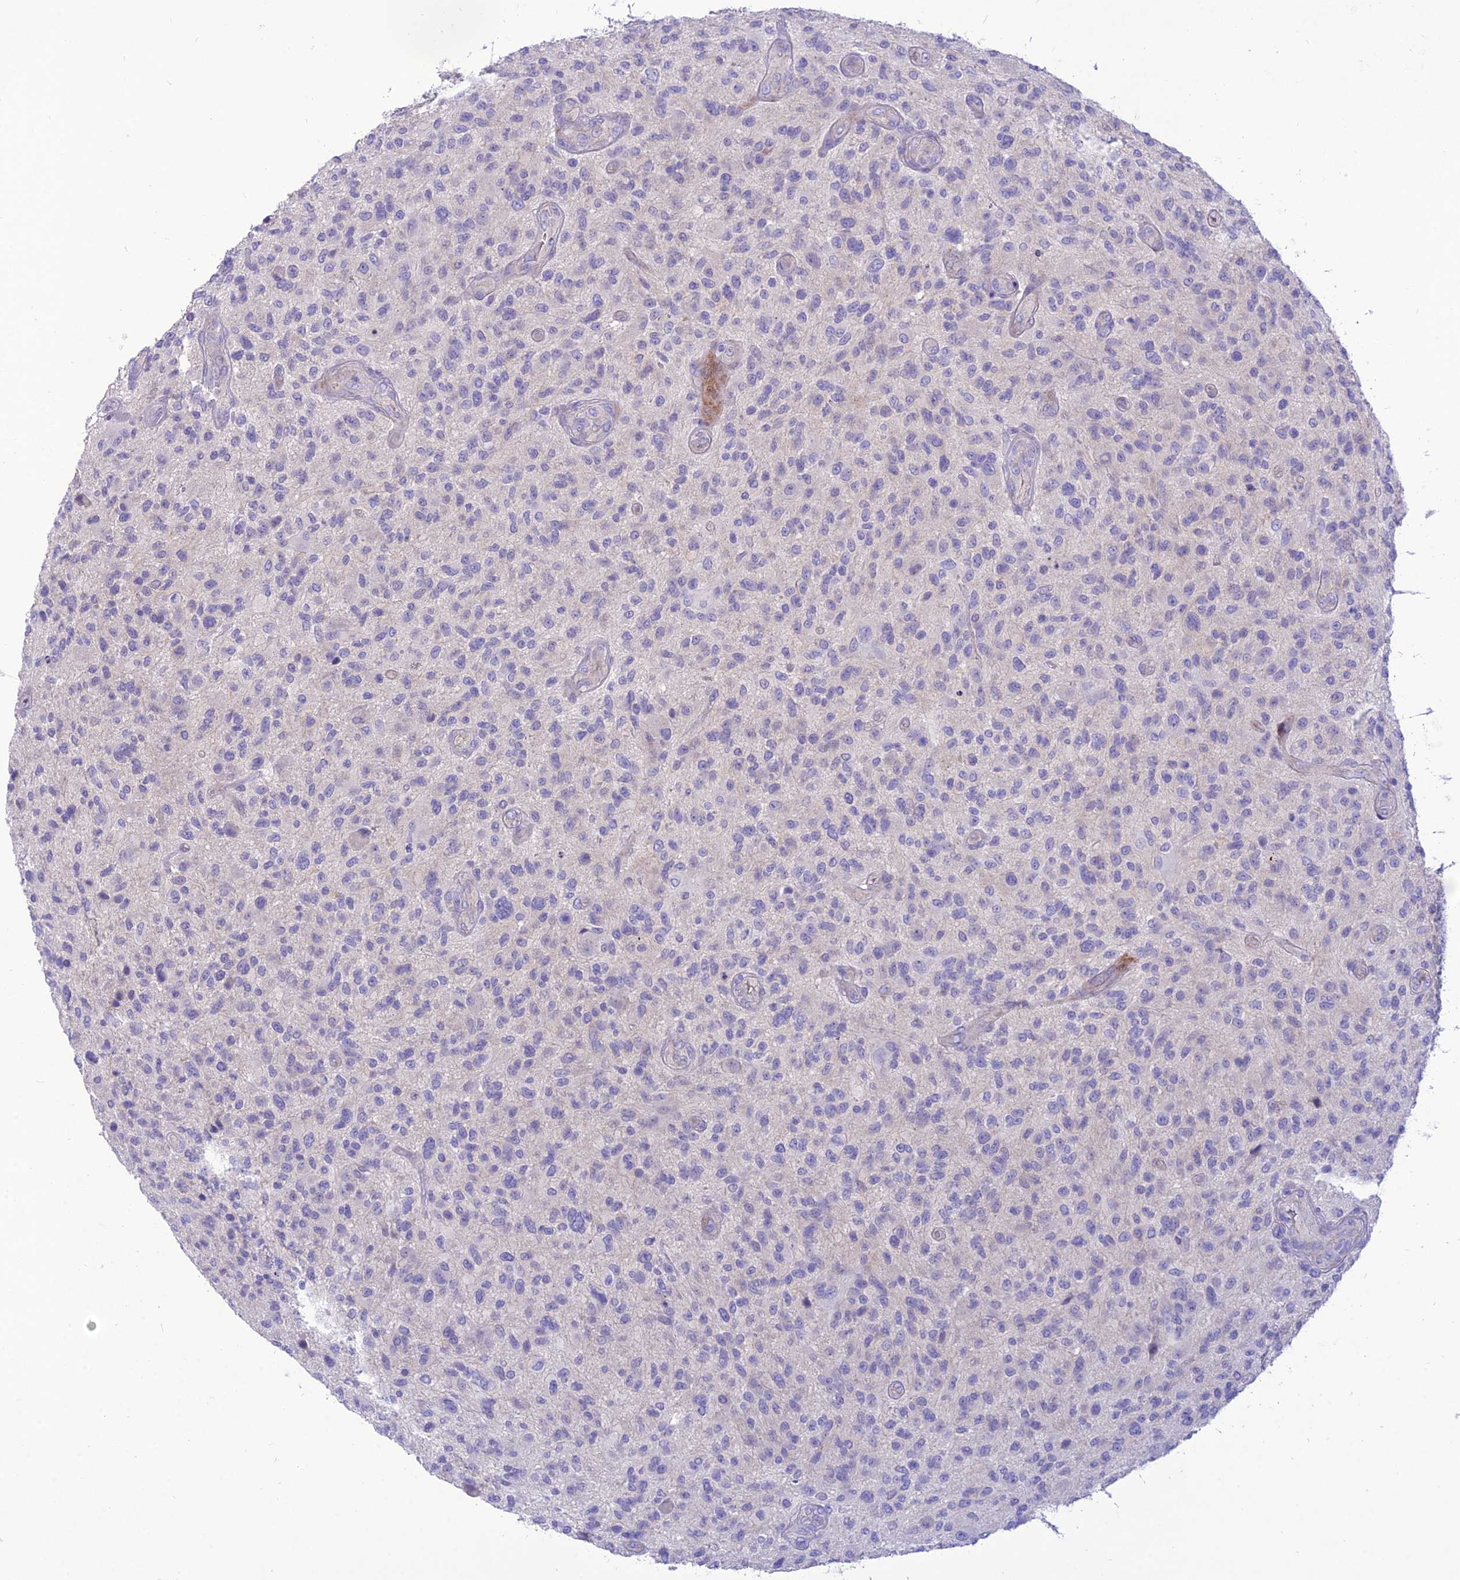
{"staining": {"intensity": "negative", "quantity": "none", "location": "none"}, "tissue": "glioma", "cell_type": "Tumor cells", "image_type": "cancer", "snomed": [{"axis": "morphology", "description": "Glioma, malignant, High grade"}, {"axis": "topography", "description": "Brain"}], "caption": "The IHC micrograph has no significant positivity in tumor cells of malignant high-grade glioma tissue.", "gene": "TEKT3", "patient": {"sex": "male", "age": 47}}